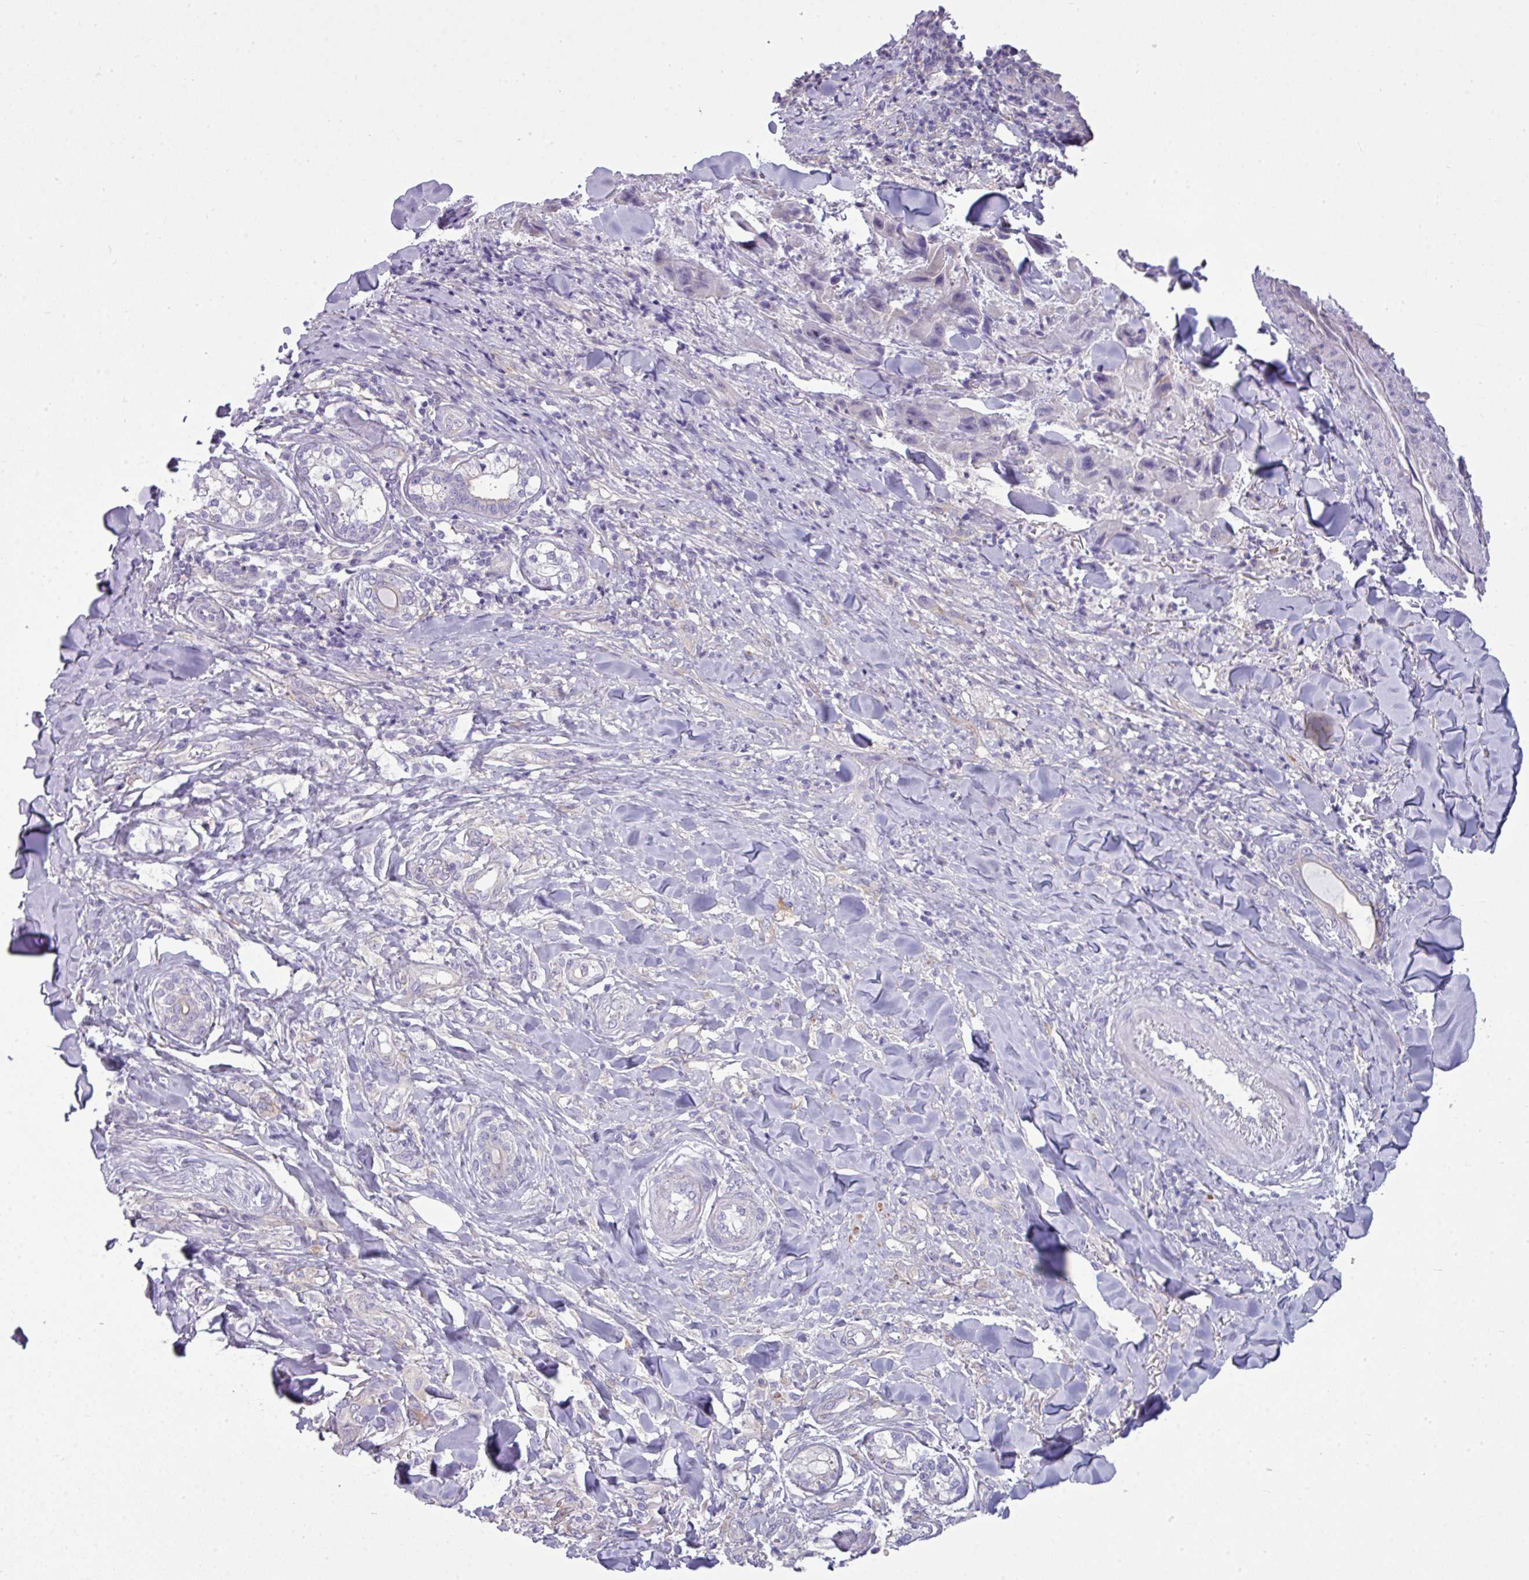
{"staining": {"intensity": "negative", "quantity": "none", "location": "none"}, "tissue": "skin cancer", "cell_type": "Tumor cells", "image_type": "cancer", "snomed": [{"axis": "morphology", "description": "Squamous cell carcinoma, NOS"}, {"axis": "topography", "description": "Skin"}, {"axis": "topography", "description": "Subcutis"}], "caption": "The immunohistochemistry photomicrograph has no significant positivity in tumor cells of squamous cell carcinoma (skin) tissue.", "gene": "ABCC5", "patient": {"sex": "male", "age": 73}}